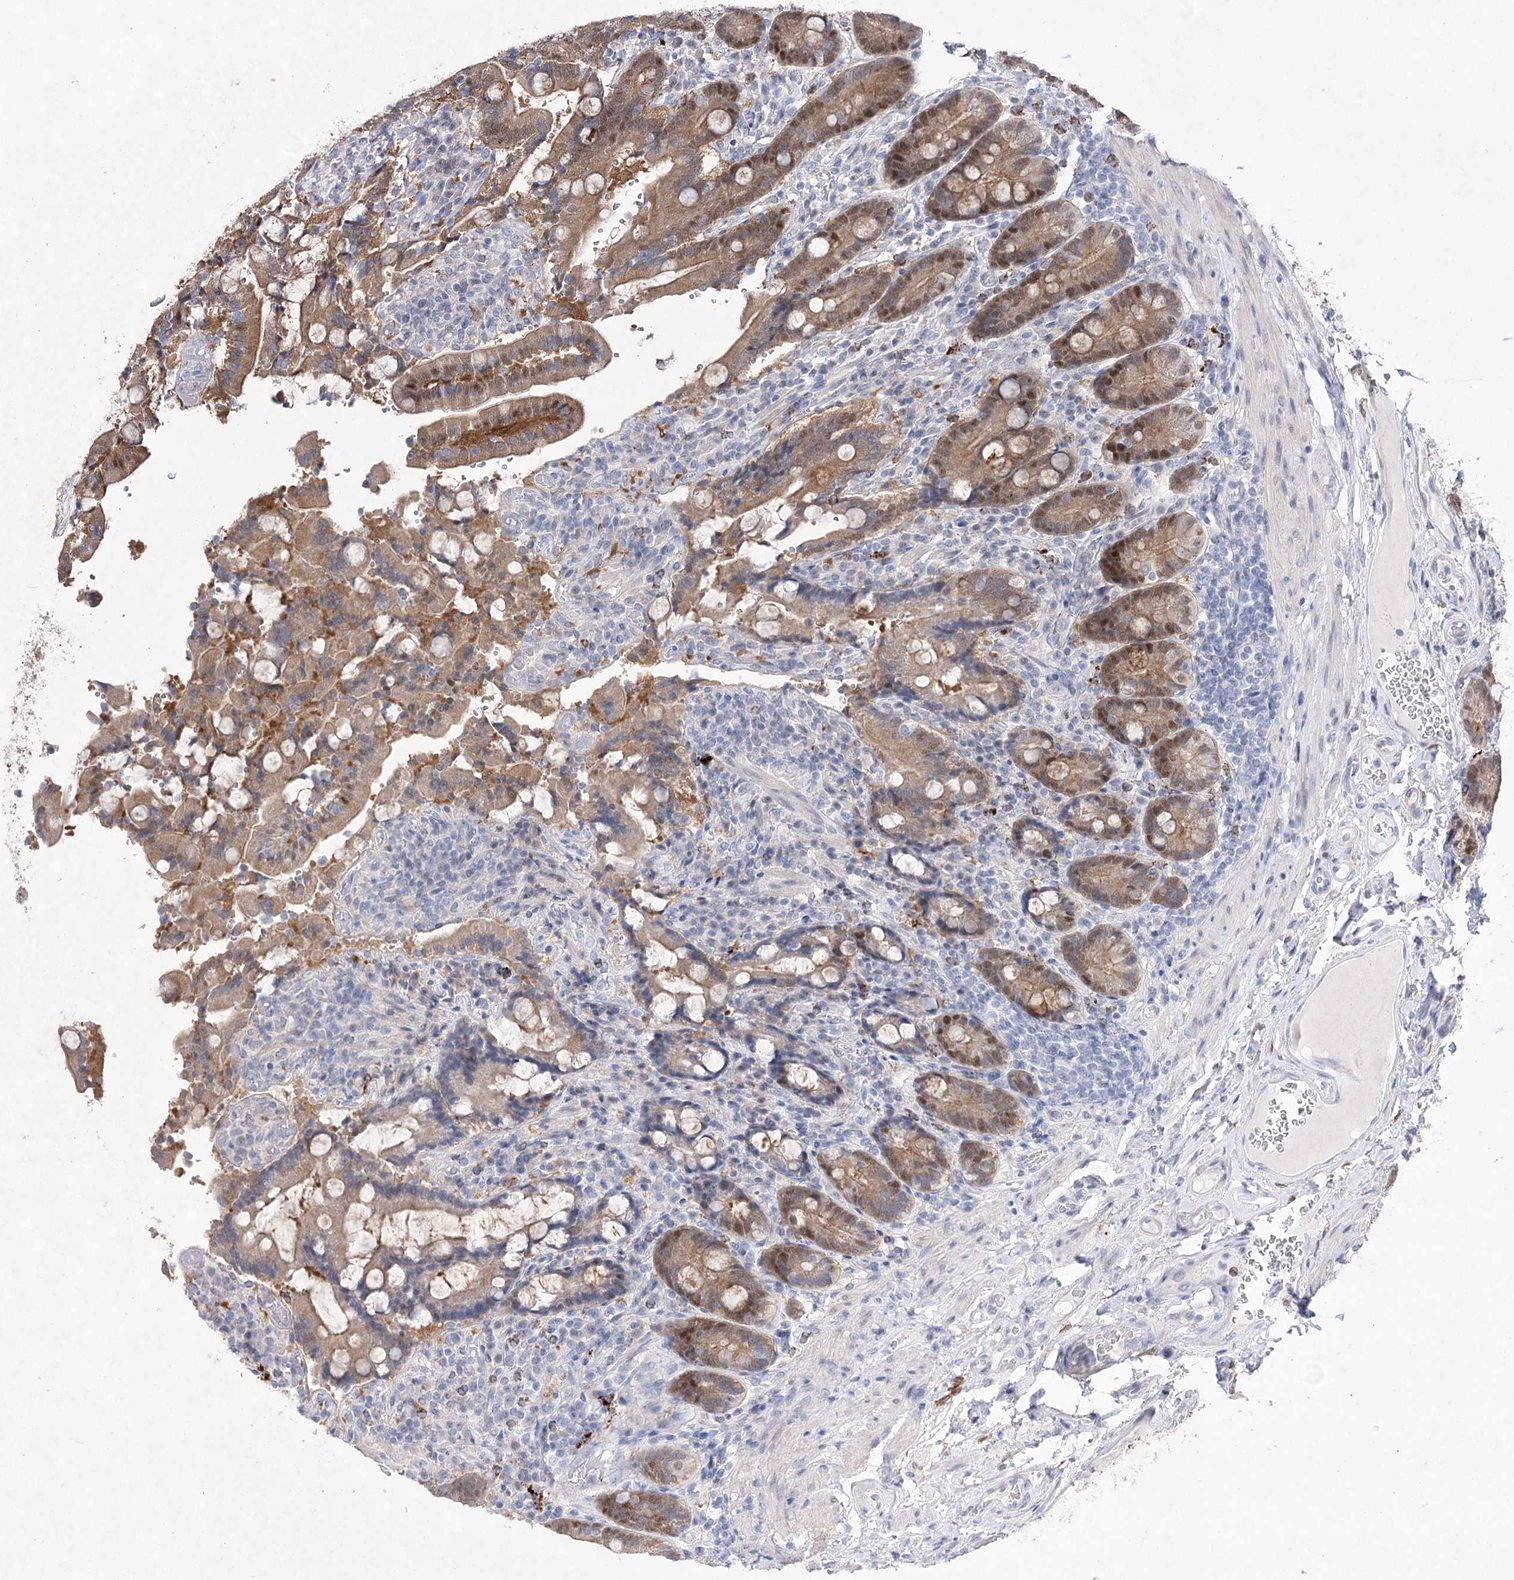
{"staining": {"intensity": "strong", "quantity": ">75%", "location": "cytoplasmic/membranous,nuclear"}, "tissue": "duodenum", "cell_type": "Glandular cells", "image_type": "normal", "snomed": [{"axis": "morphology", "description": "Normal tissue, NOS"}, {"axis": "topography", "description": "Duodenum"}], "caption": "Duodenum stained with DAB (3,3'-diaminobenzidine) IHC exhibits high levels of strong cytoplasmic/membranous,nuclear positivity in approximately >75% of glandular cells. (Brightfield microscopy of DAB IHC at high magnification).", "gene": "UGDH", "patient": {"sex": "female", "age": 62}}